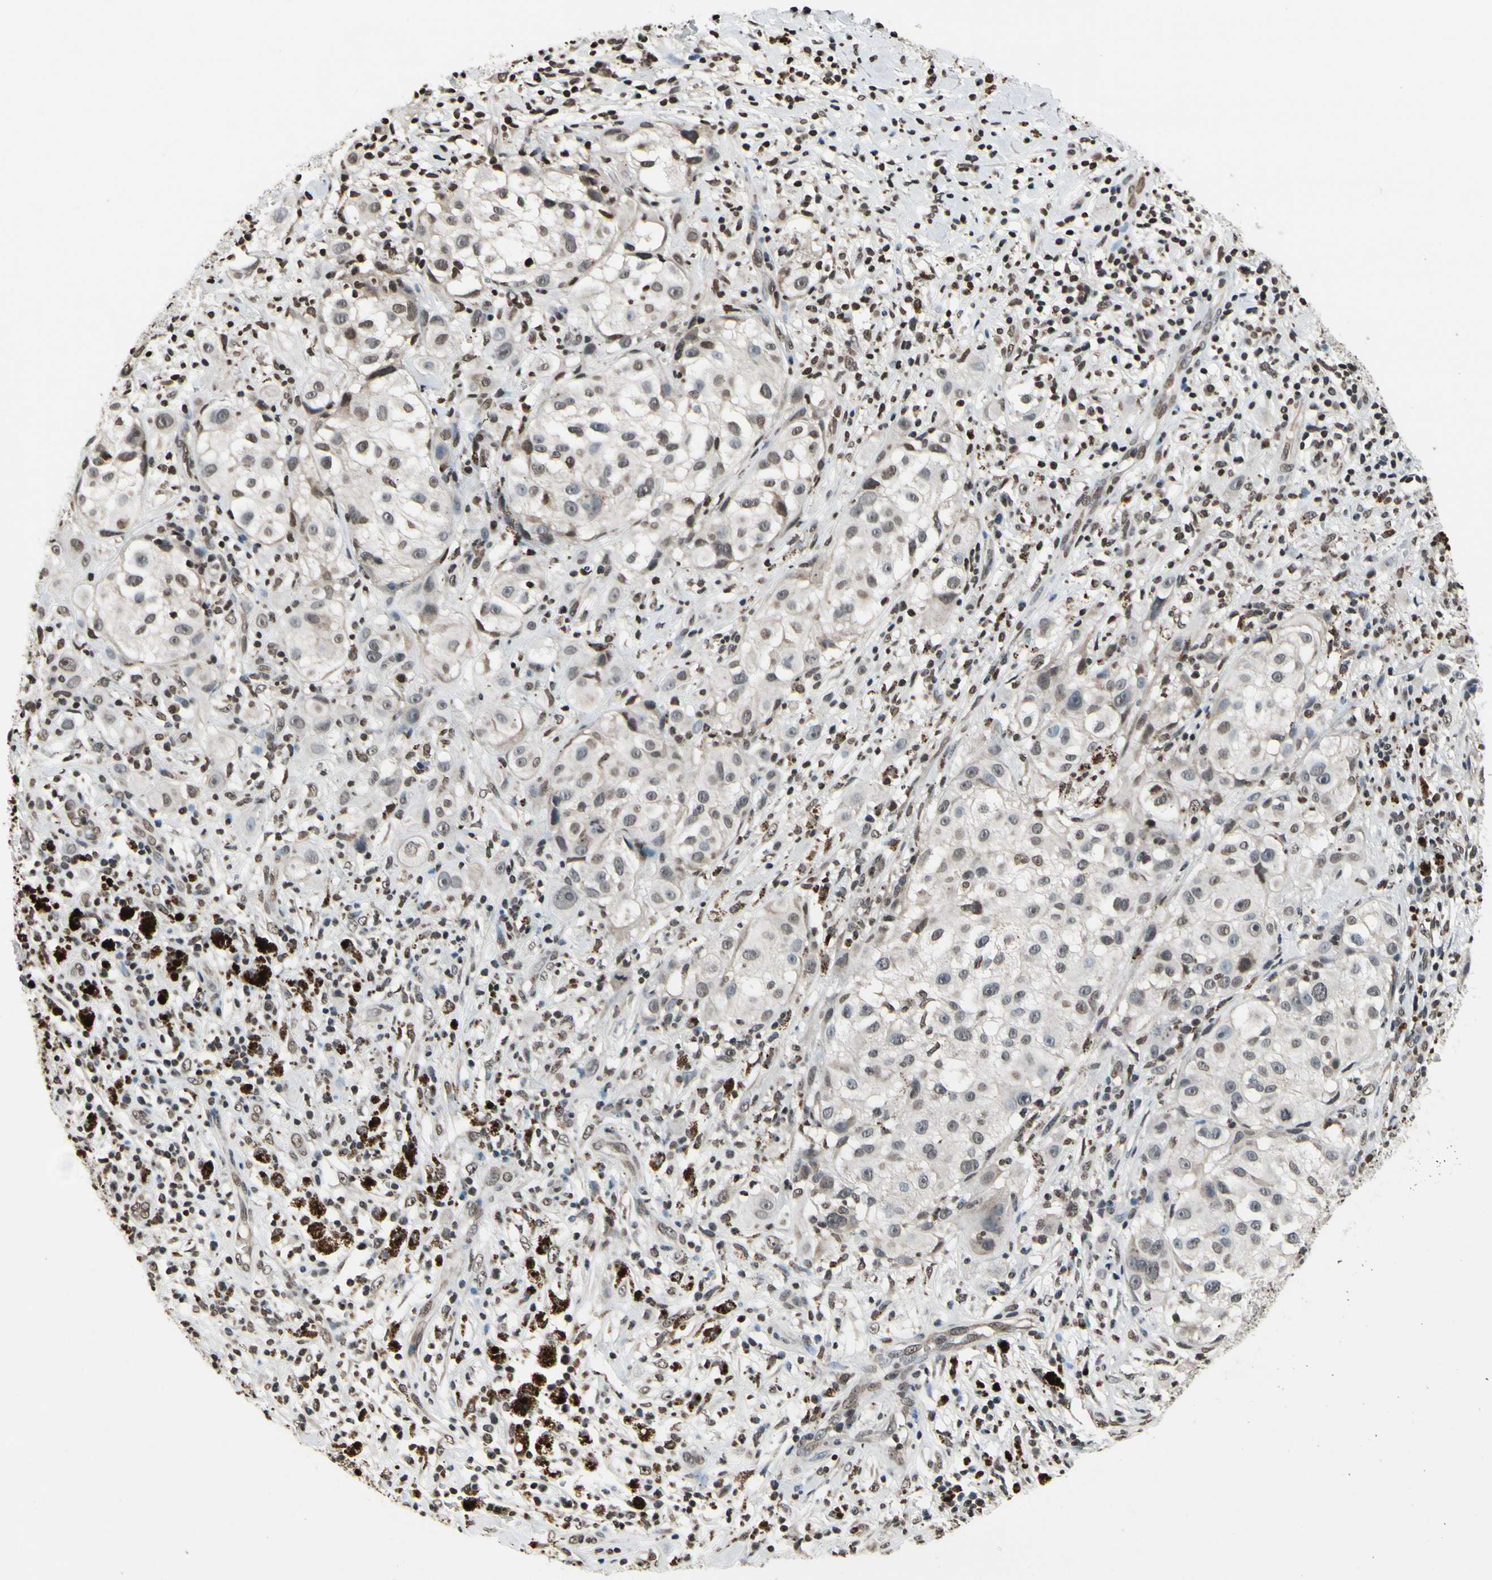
{"staining": {"intensity": "negative", "quantity": "none", "location": "none"}, "tissue": "melanoma", "cell_type": "Tumor cells", "image_type": "cancer", "snomed": [{"axis": "morphology", "description": "Necrosis, NOS"}, {"axis": "morphology", "description": "Malignant melanoma, NOS"}, {"axis": "topography", "description": "Skin"}], "caption": "Tumor cells show no significant protein staining in malignant melanoma.", "gene": "HIPK2", "patient": {"sex": "female", "age": 87}}